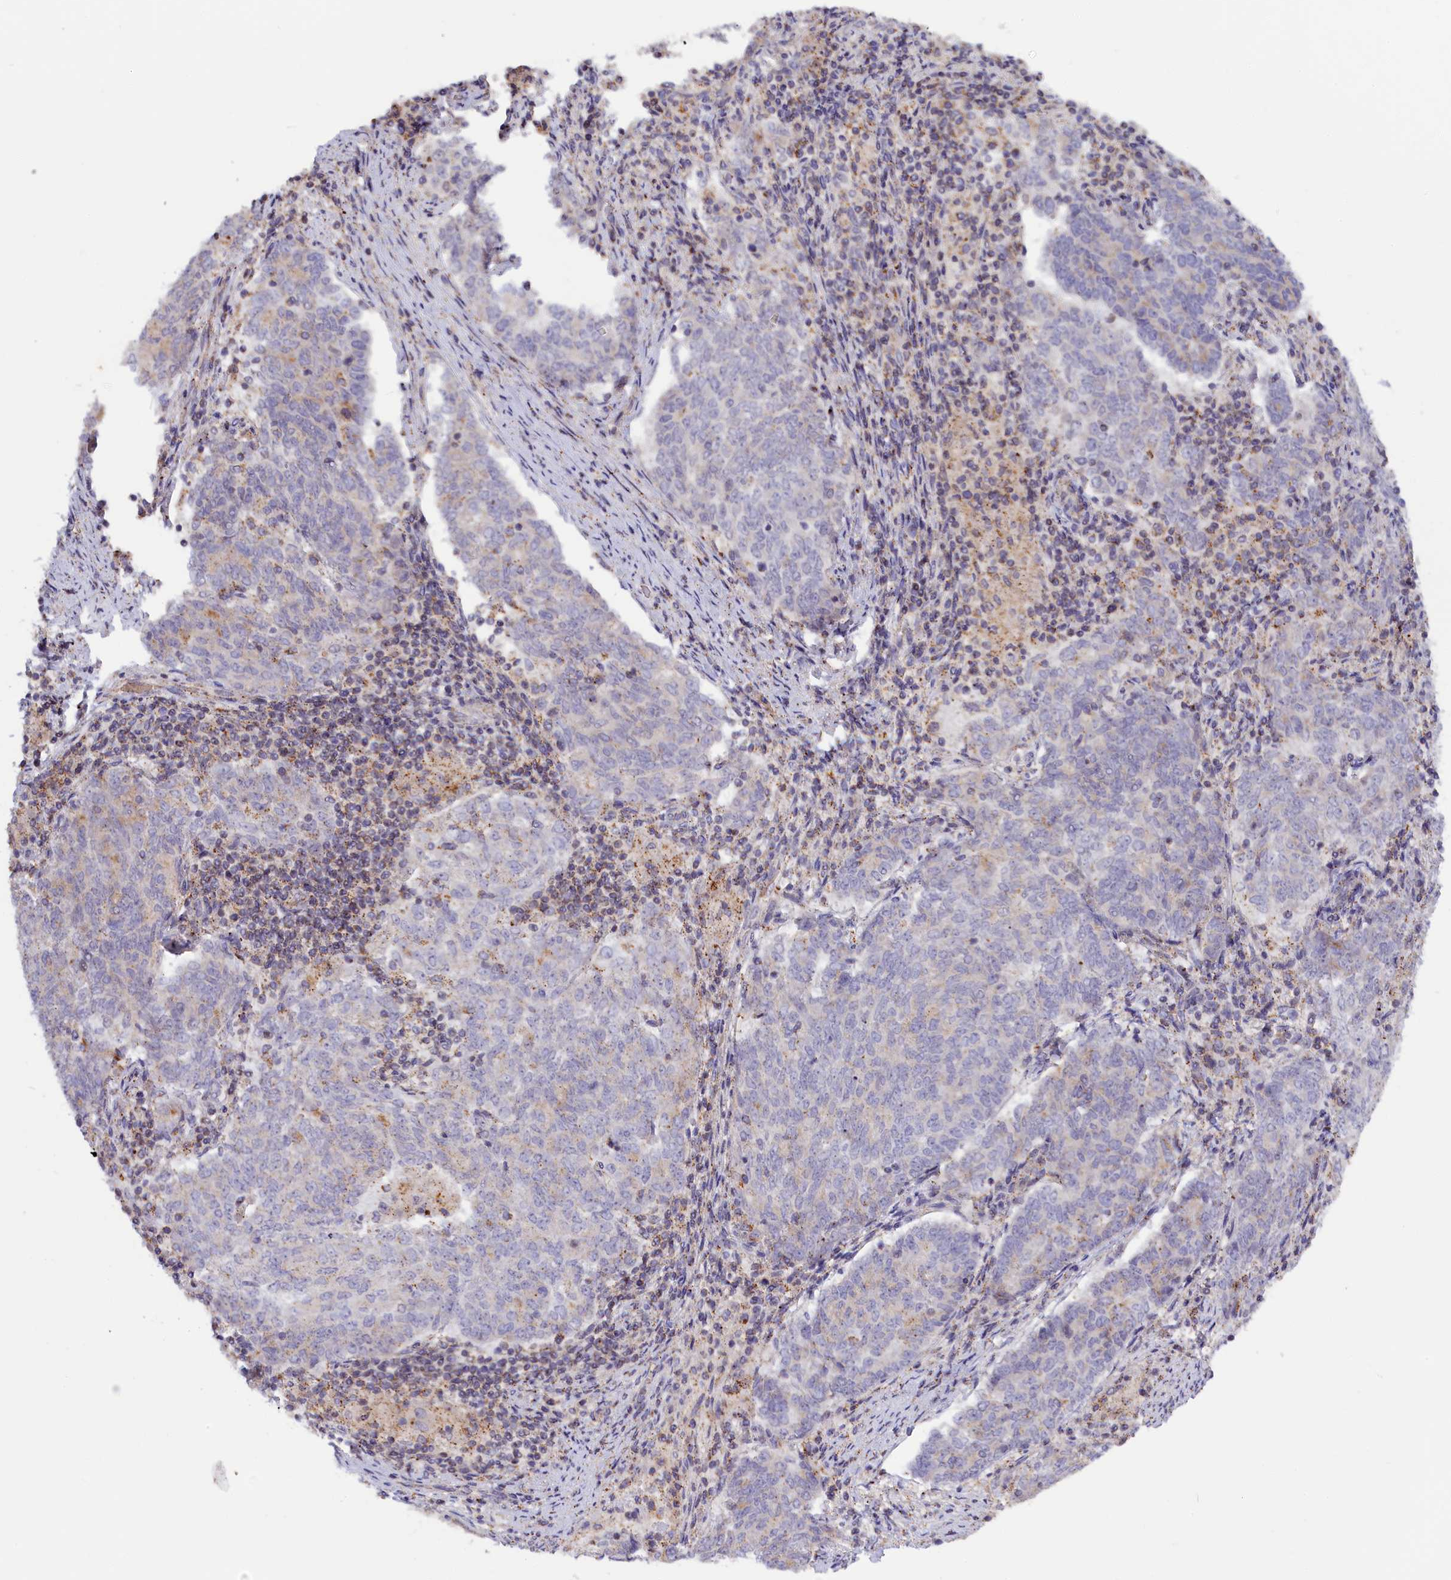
{"staining": {"intensity": "negative", "quantity": "none", "location": "none"}, "tissue": "endometrial cancer", "cell_type": "Tumor cells", "image_type": "cancer", "snomed": [{"axis": "morphology", "description": "Adenocarcinoma, NOS"}, {"axis": "topography", "description": "Endometrium"}], "caption": "An image of human endometrial cancer is negative for staining in tumor cells.", "gene": "HYKK", "patient": {"sex": "female", "age": 80}}